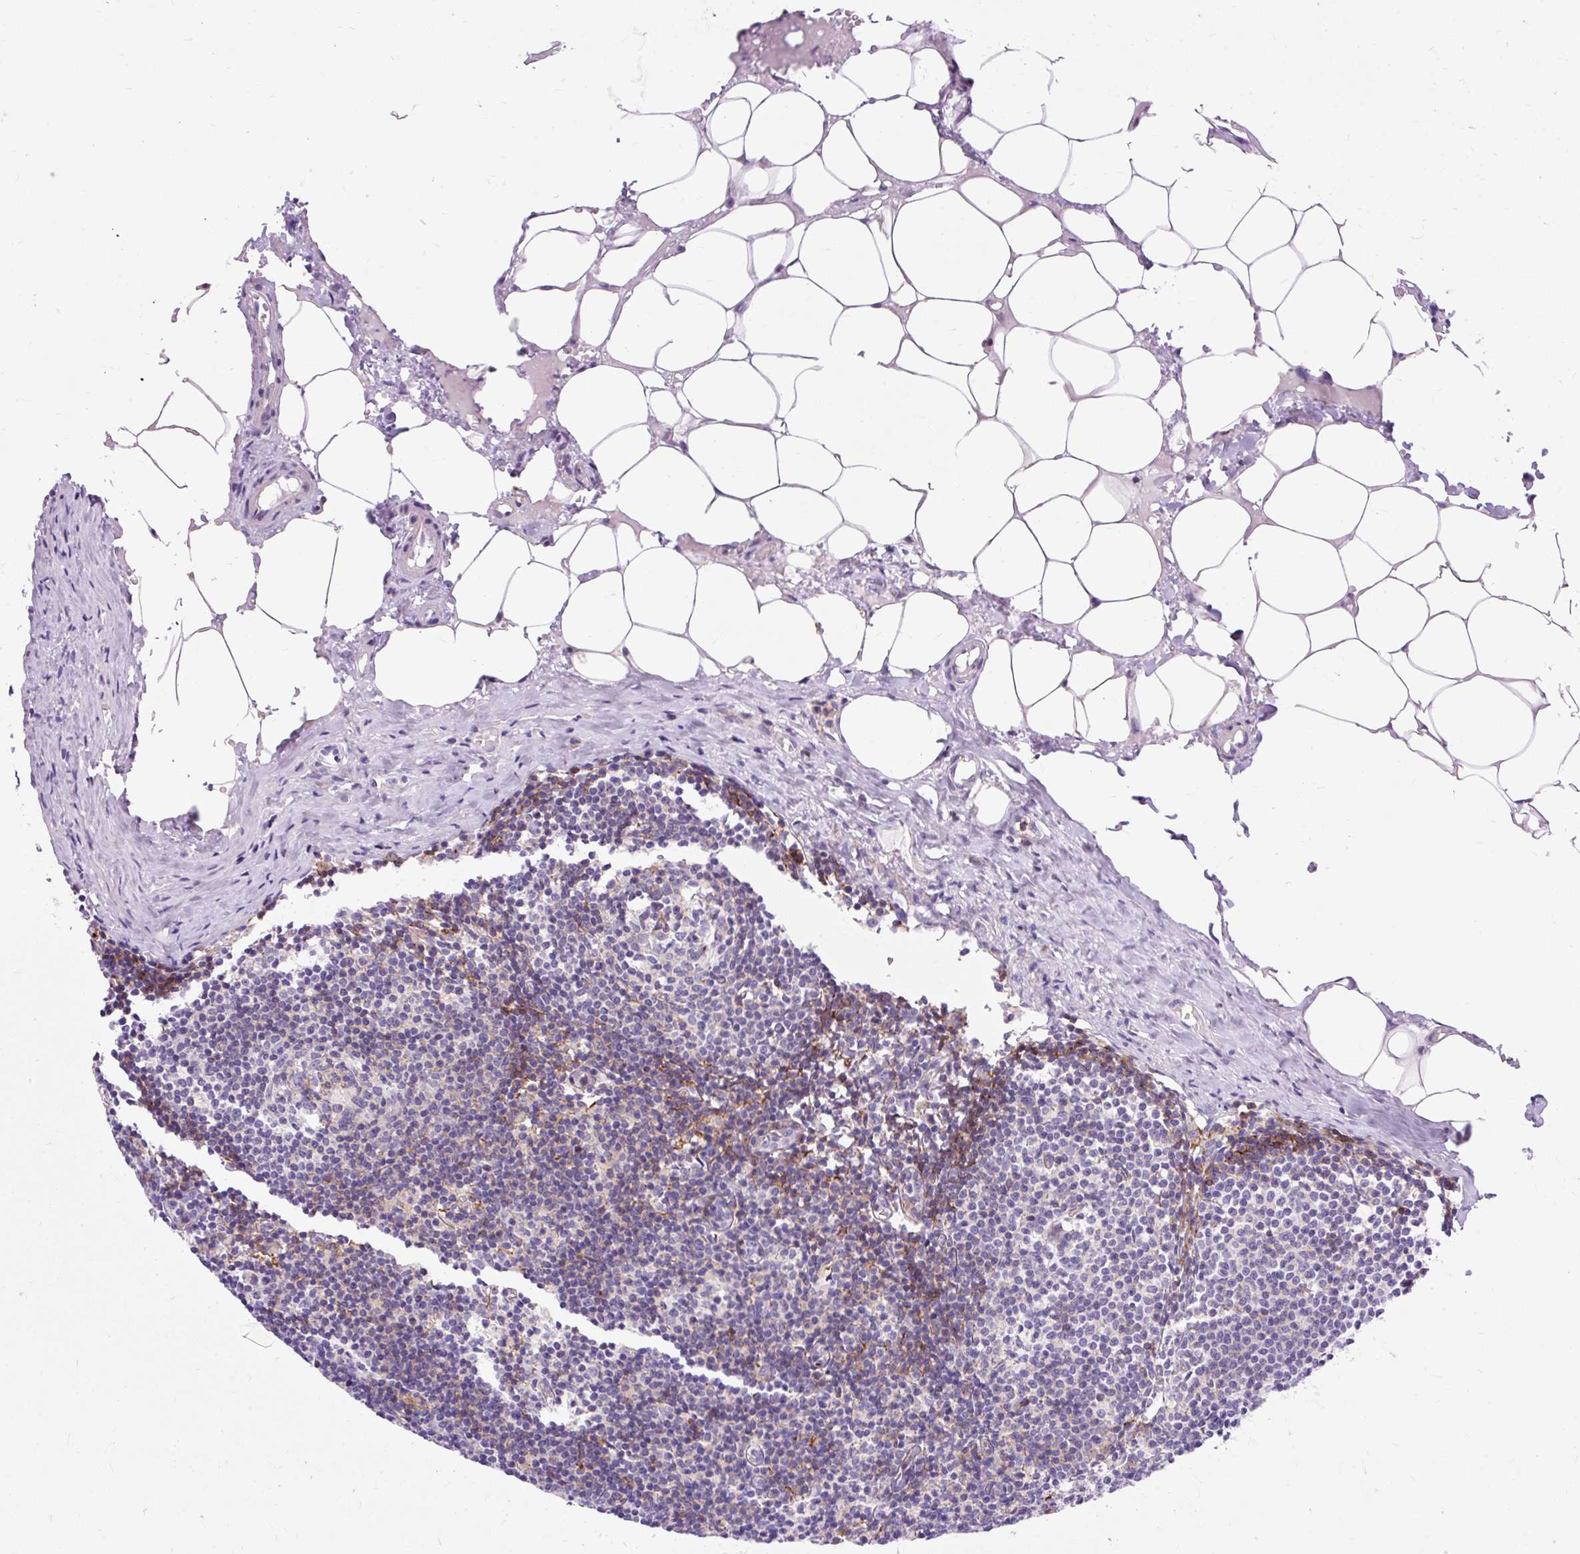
{"staining": {"intensity": "moderate", "quantity": "25%-75%", "location": "cytoplasmic/membranous"}, "tissue": "lymph node", "cell_type": "Non-germinal center cells", "image_type": "normal", "snomed": [{"axis": "morphology", "description": "Normal tissue, NOS"}, {"axis": "topography", "description": "Lymph node"}], "caption": "Brown immunohistochemical staining in unremarkable lymph node reveals moderate cytoplasmic/membranous positivity in approximately 25%-75% of non-germinal center cells.", "gene": "CORO7", "patient": {"sex": "male", "age": 49}}